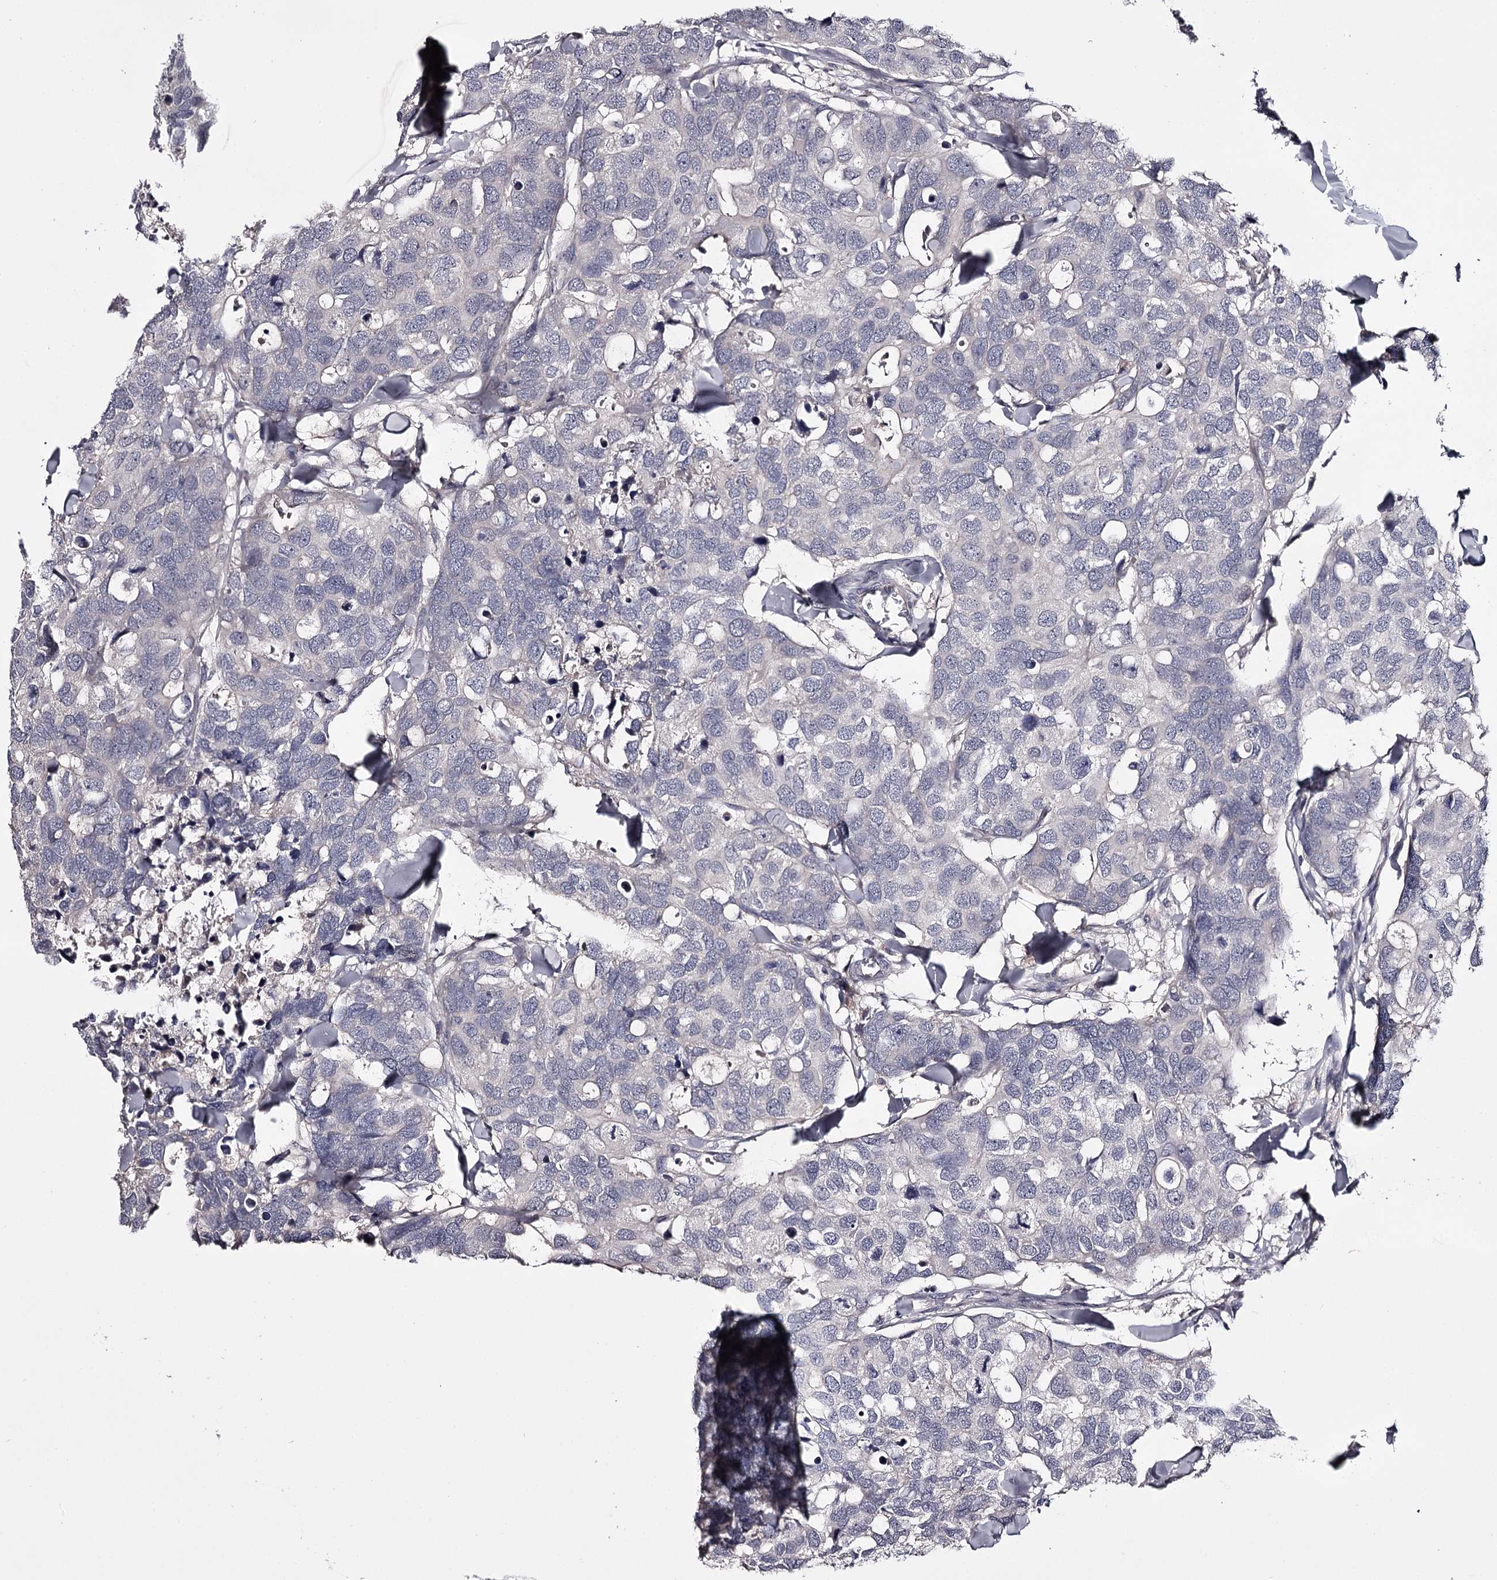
{"staining": {"intensity": "negative", "quantity": "none", "location": "none"}, "tissue": "breast cancer", "cell_type": "Tumor cells", "image_type": "cancer", "snomed": [{"axis": "morphology", "description": "Duct carcinoma"}, {"axis": "topography", "description": "Breast"}], "caption": "The image exhibits no staining of tumor cells in breast cancer (intraductal carcinoma).", "gene": "PRM2", "patient": {"sex": "female", "age": 83}}